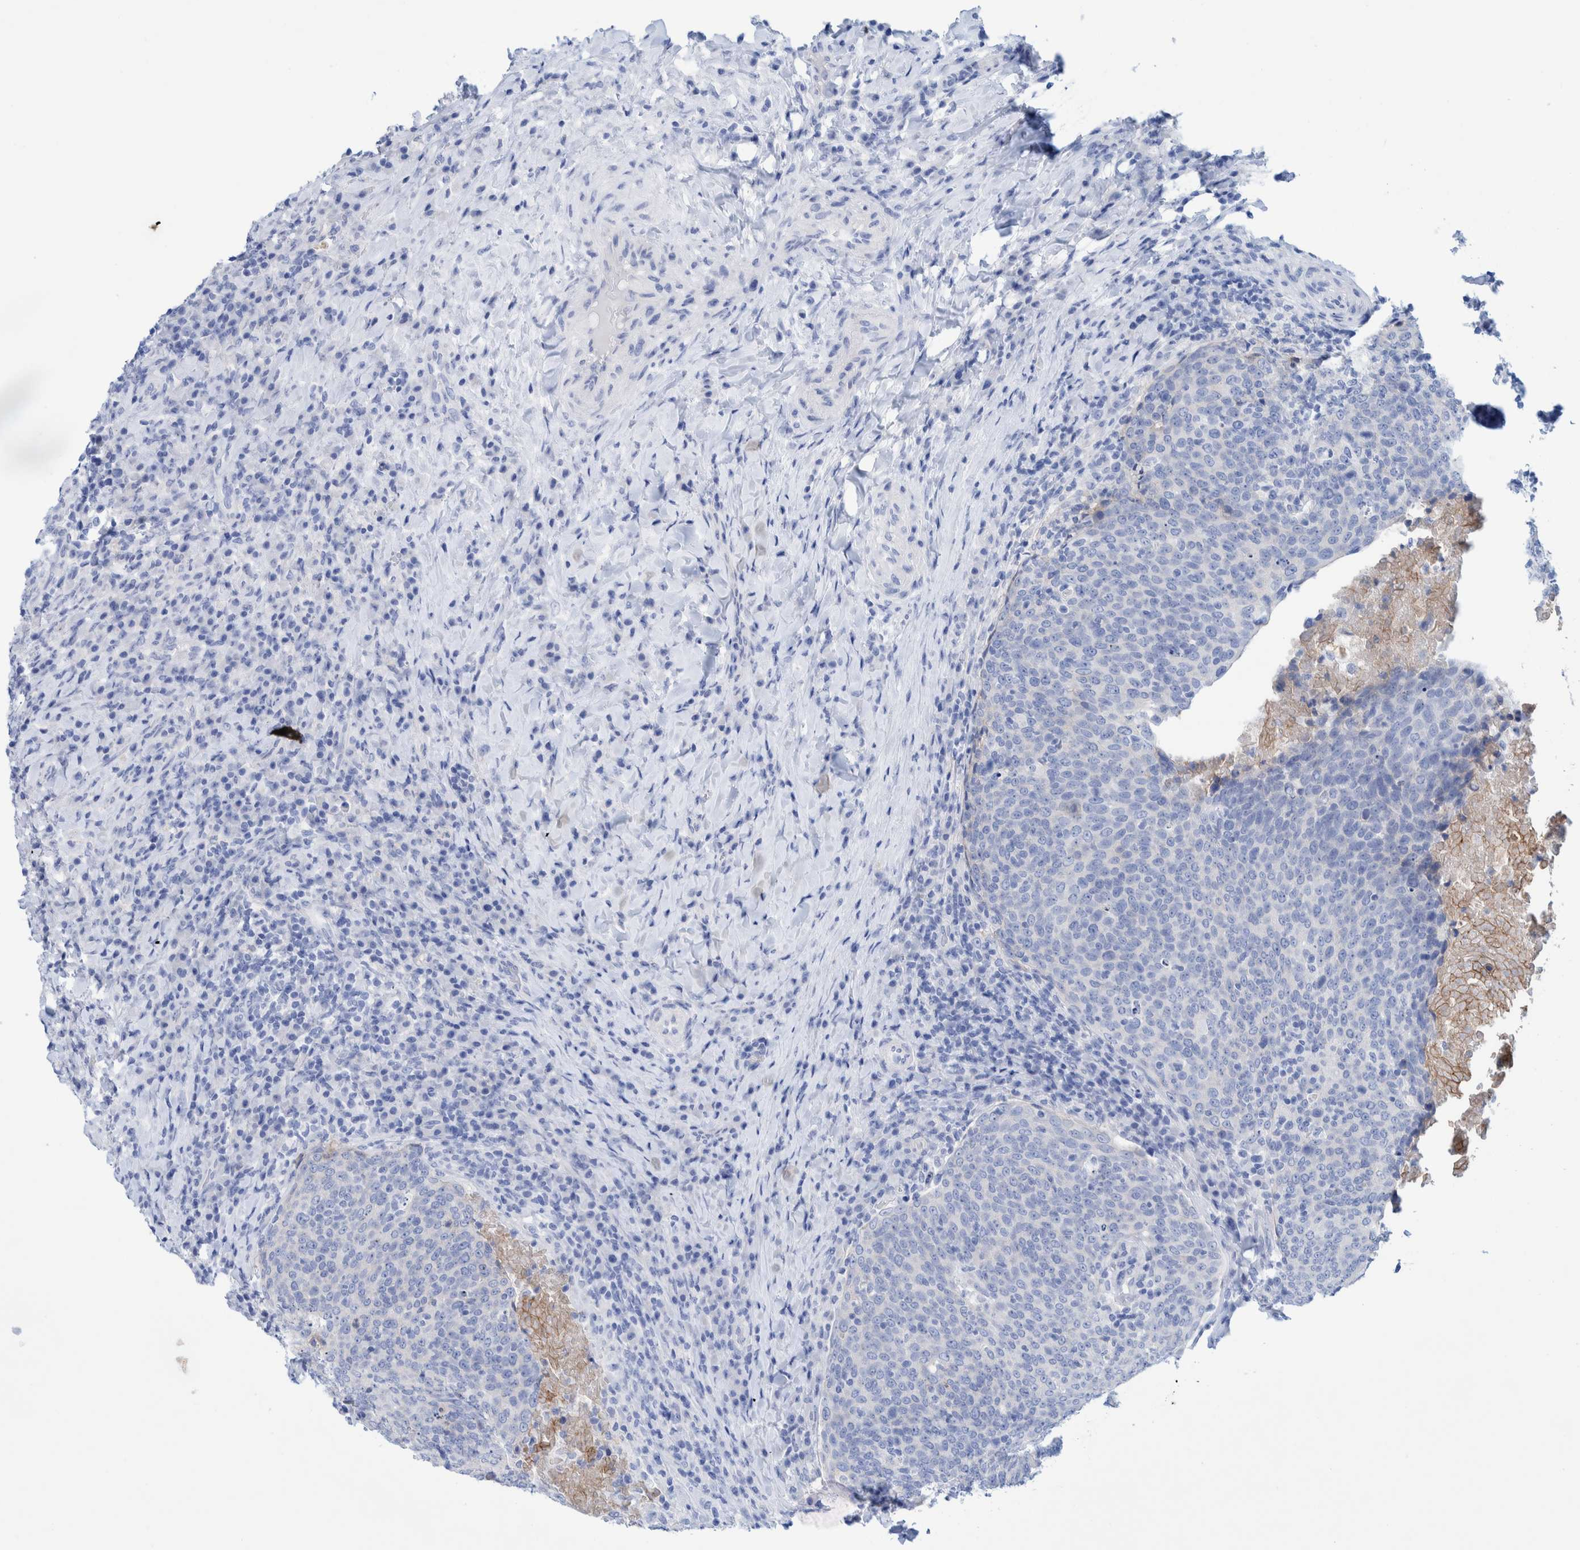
{"staining": {"intensity": "negative", "quantity": "none", "location": "none"}, "tissue": "head and neck cancer", "cell_type": "Tumor cells", "image_type": "cancer", "snomed": [{"axis": "morphology", "description": "Squamous cell carcinoma, NOS"}, {"axis": "morphology", "description": "Squamous cell carcinoma, metastatic, NOS"}, {"axis": "topography", "description": "Lymph node"}, {"axis": "topography", "description": "Head-Neck"}], "caption": "The histopathology image shows no significant positivity in tumor cells of head and neck cancer (squamous cell carcinoma).", "gene": "PERP", "patient": {"sex": "male", "age": 62}}